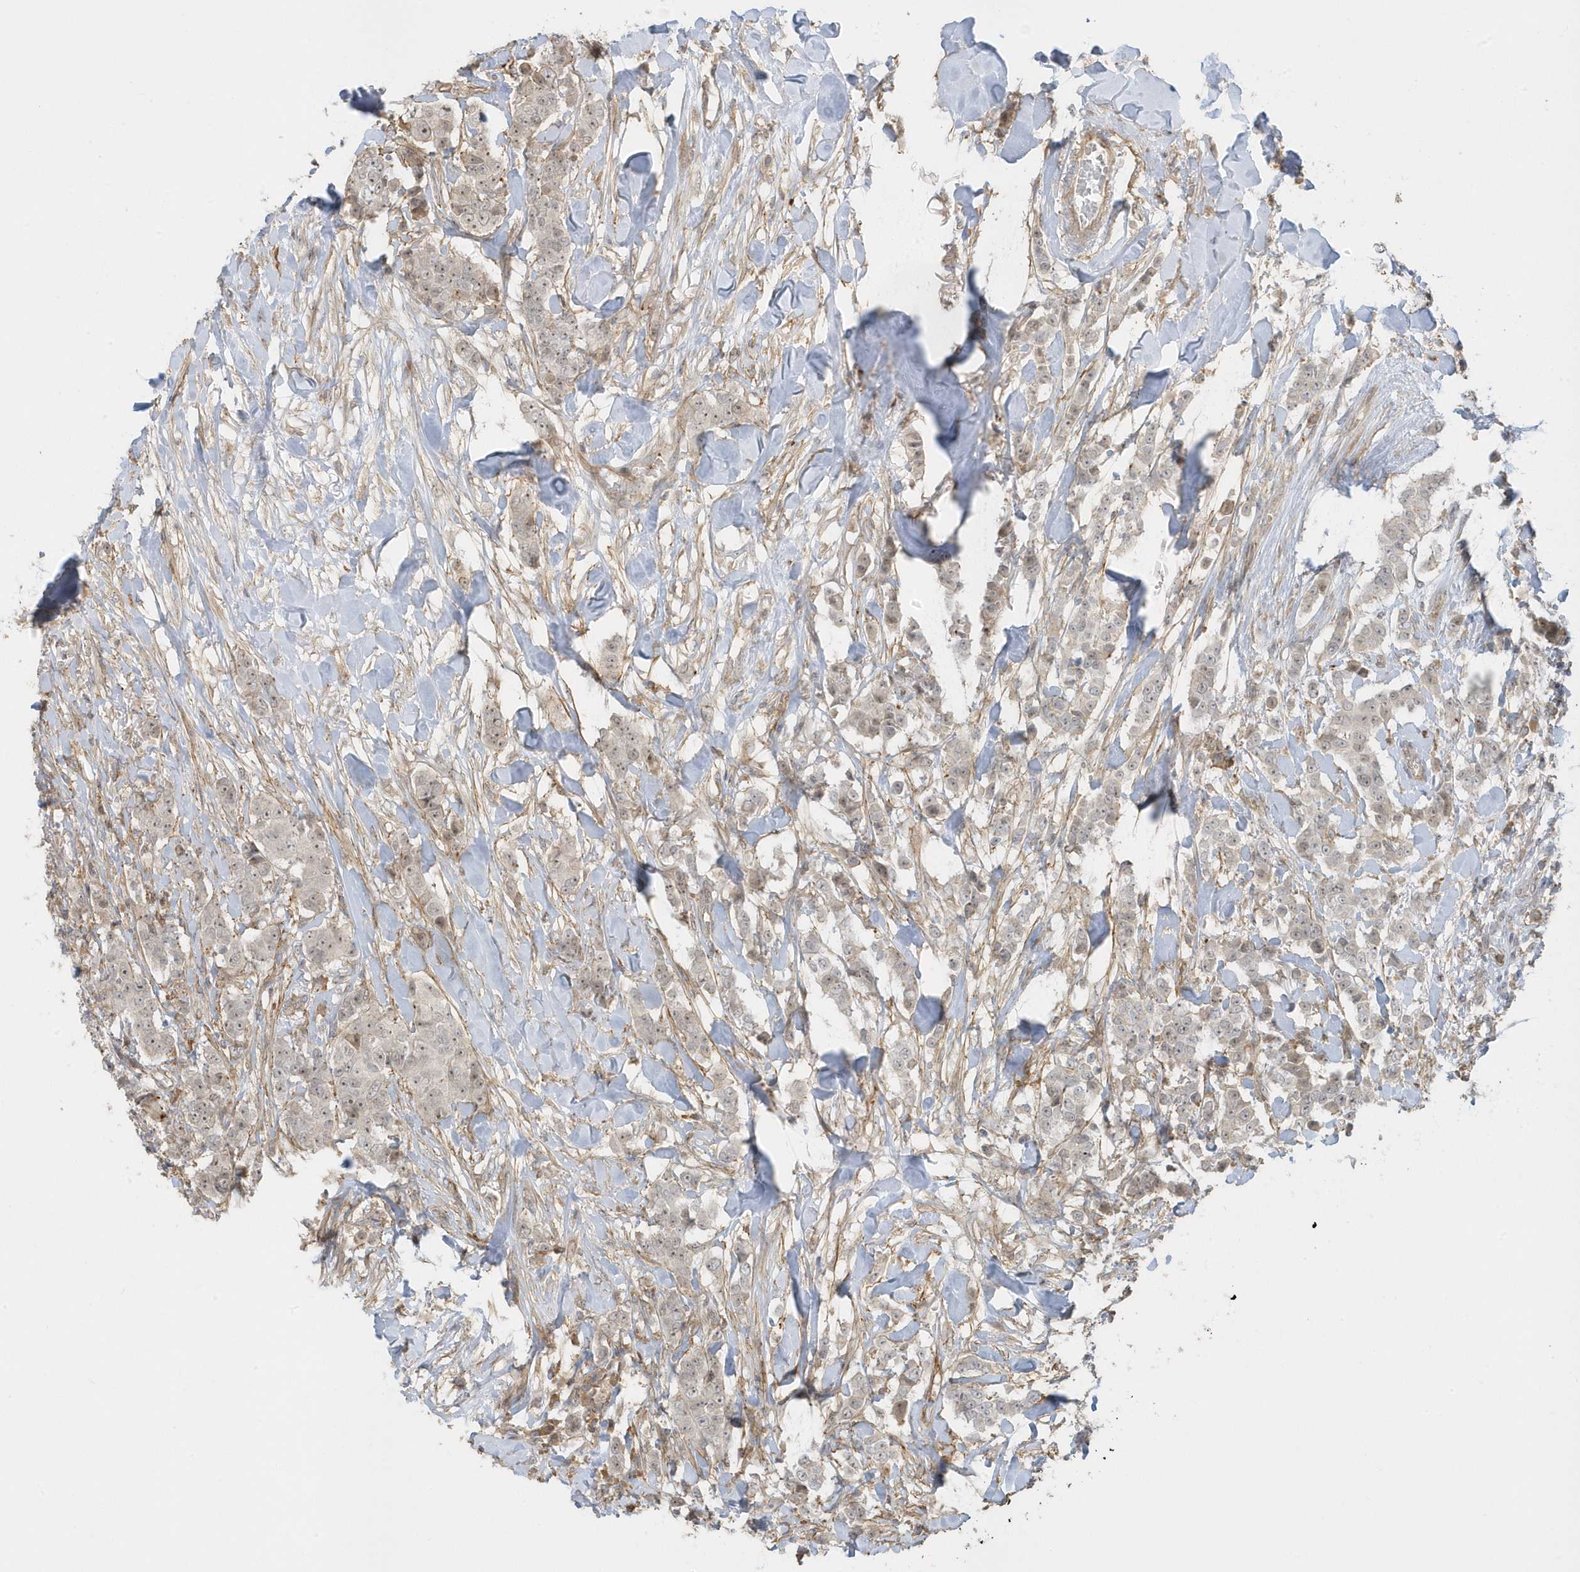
{"staining": {"intensity": "weak", "quantity": ">75%", "location": "cytoplasmic/membranous,nuclear"}, "tissue": "breast cancer", "cell_type": "Tumor cells", "image_type": "cancer", "snomed": [{"axis": "morphology", "description": "Duct carcinoma"}, {"axis": "topography", "description": "Breast"}], "caption": "Immunohistochemical staining of breast cancer shows weak cytoplasmic/membranous and nuclear protein expression in approximately >75% of tumor cells.", "gene": "ZBTB8A", "patient": {"sex": "female", "age": 40}}